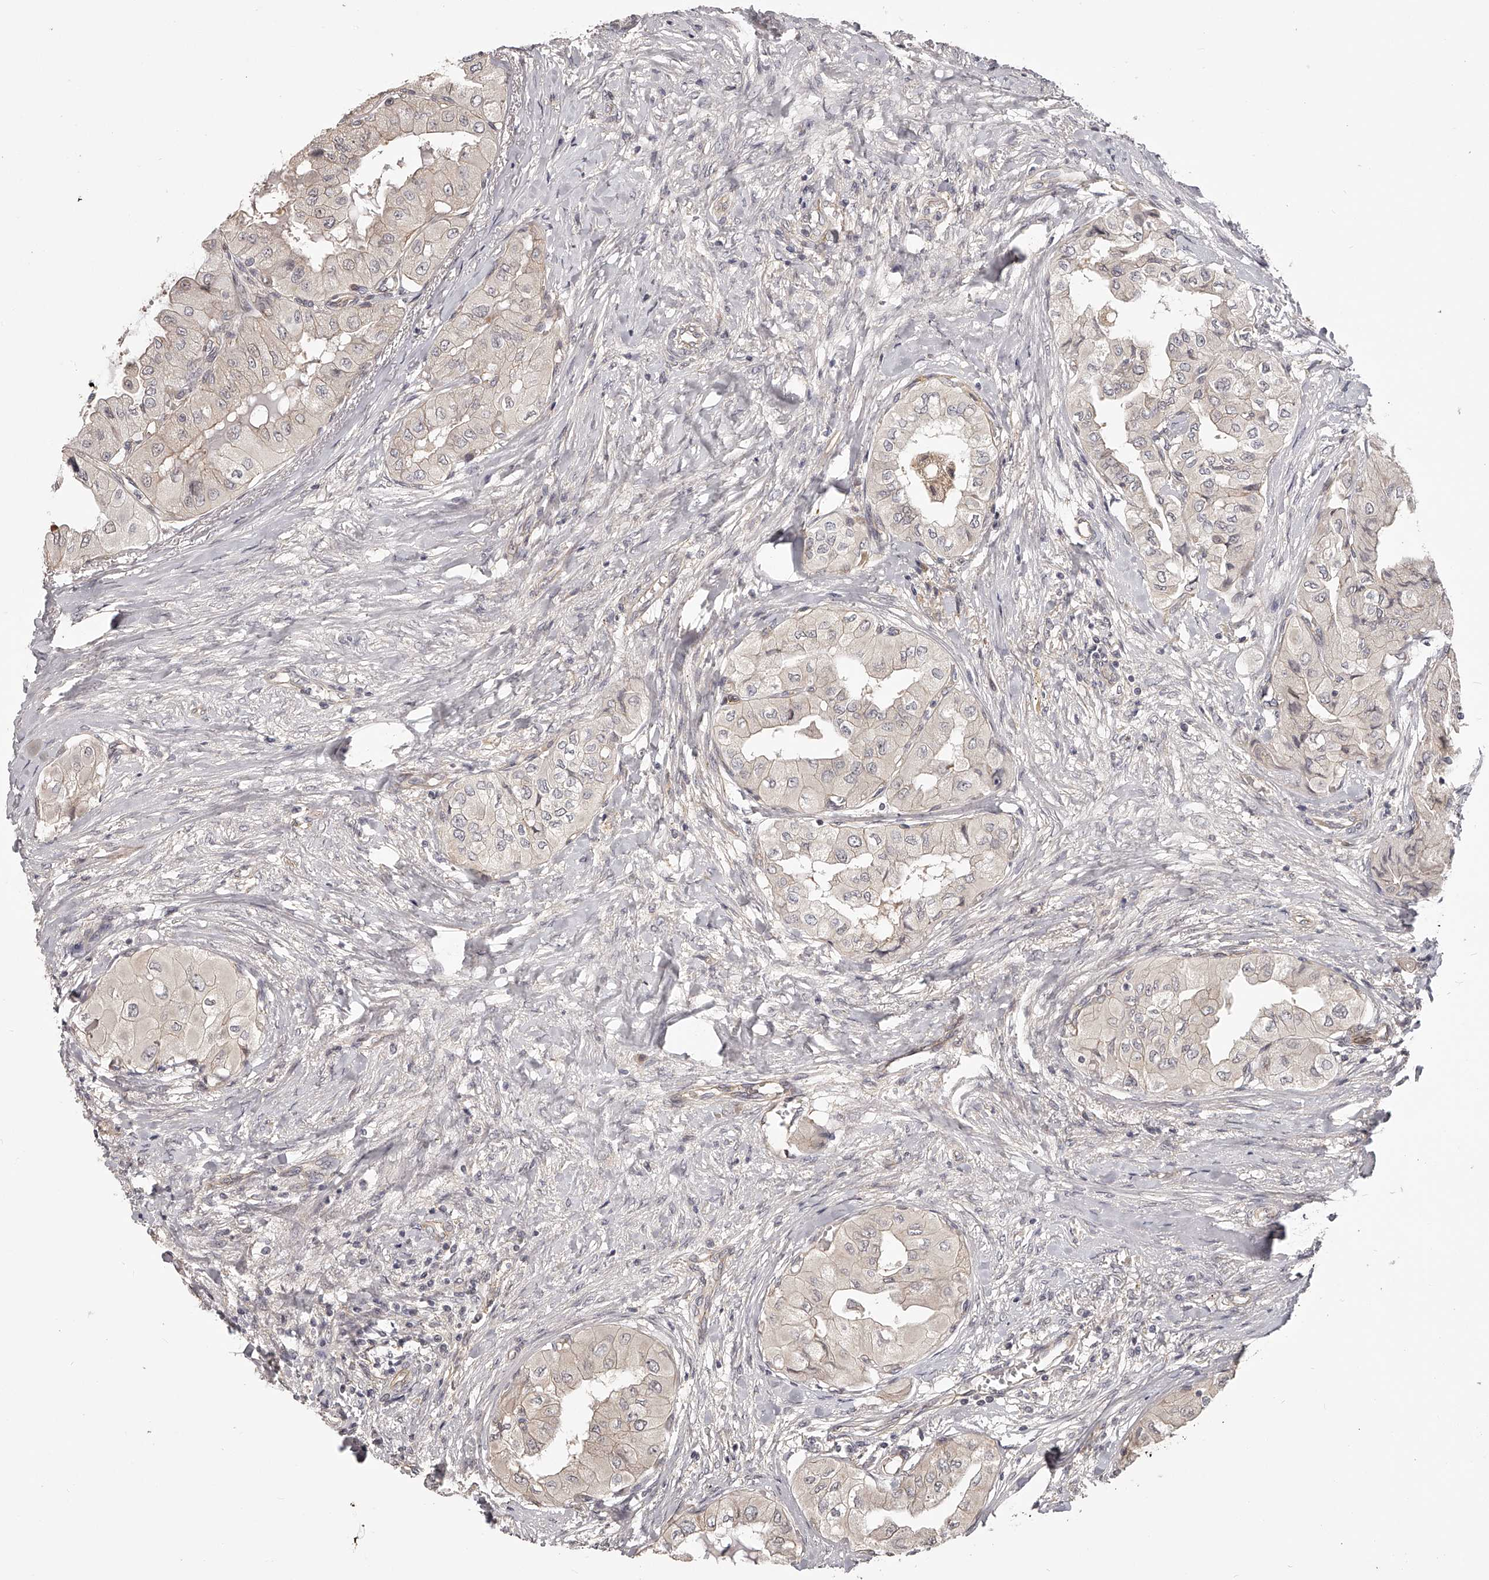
{"staining": {"intensity": "weak", "quantity": "<25%", "location": "cytoplasmic/membranous"}, "tissue": "thyroid cancer", "cell_type": "Tumor cells", "image_type": "cancer", "snomed": [{"axis": "morphology", "description": "Papillary adenocarcinoma, NOS"}, {"axis": "topography", "description": "Thyroid gland"}], "caption": "There is no significant staining in tumor cells of papillary adenocarcinoma (thyroid).", "gene": "ZNF582", "patient": {"sex": "female", "age": 59}}